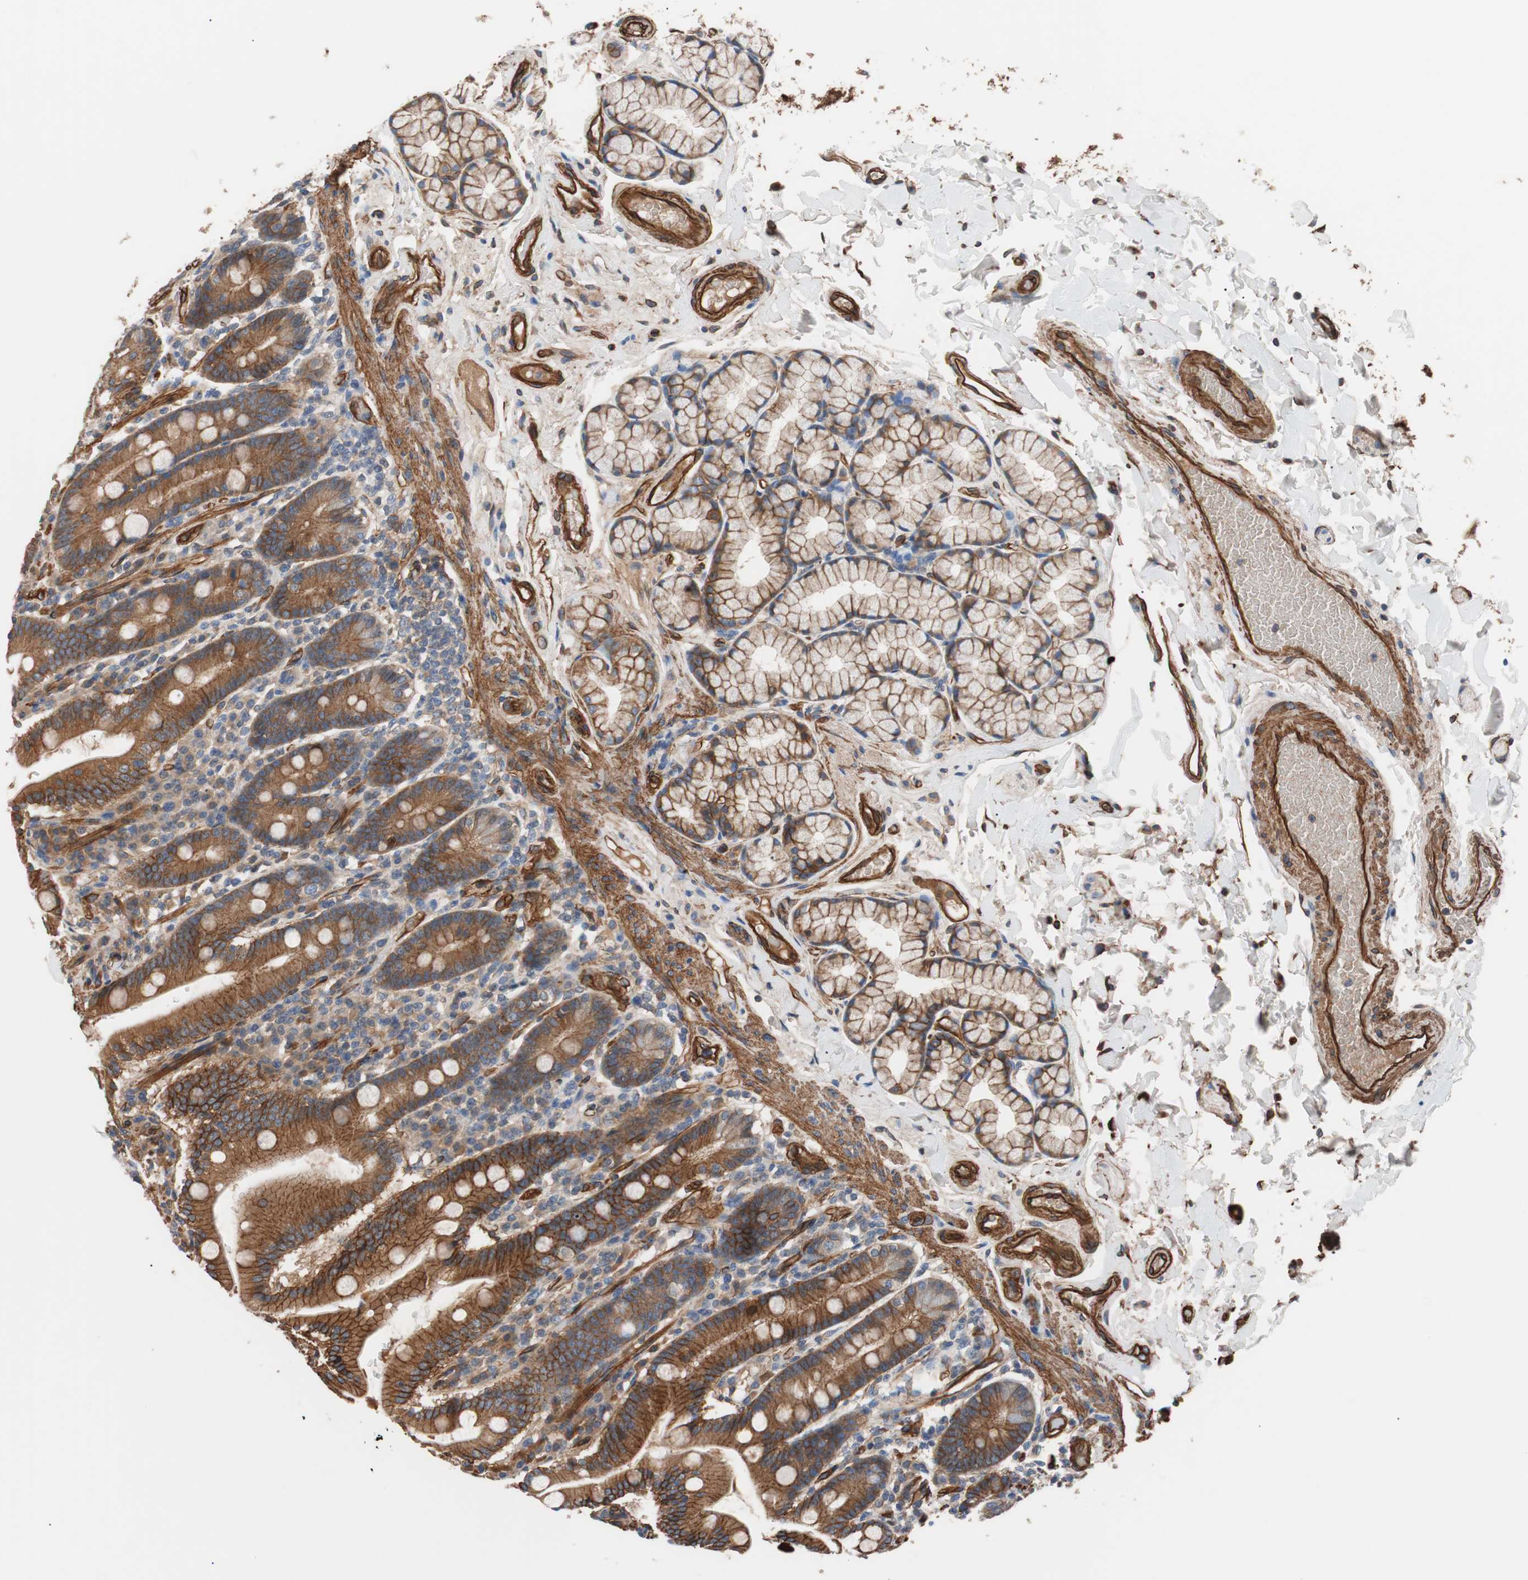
{"staining": {"intensity": "strong", "quantity": ">75%", "location": "cytoplasmic/membranous"}, "tissue": "duodenum", "cell_type": "Glandular cells", "image_type": "normal", "snomed": [{"axis": "morphology", "description": "Normal tissue, NOS"}, {"axis": "topography", "description": "Small intestine, NOS"}], "caption": "Immunohistochemical staining of normal human duodenum exhibits high levels of strong cytoplasmic/membranous expression in about >75% of glandular cells. (brown staining indicates protein expression, while blue staining denotes nuclei).", "gene": "SPINT1", "patient": {"sex": "female", "age": 71}}